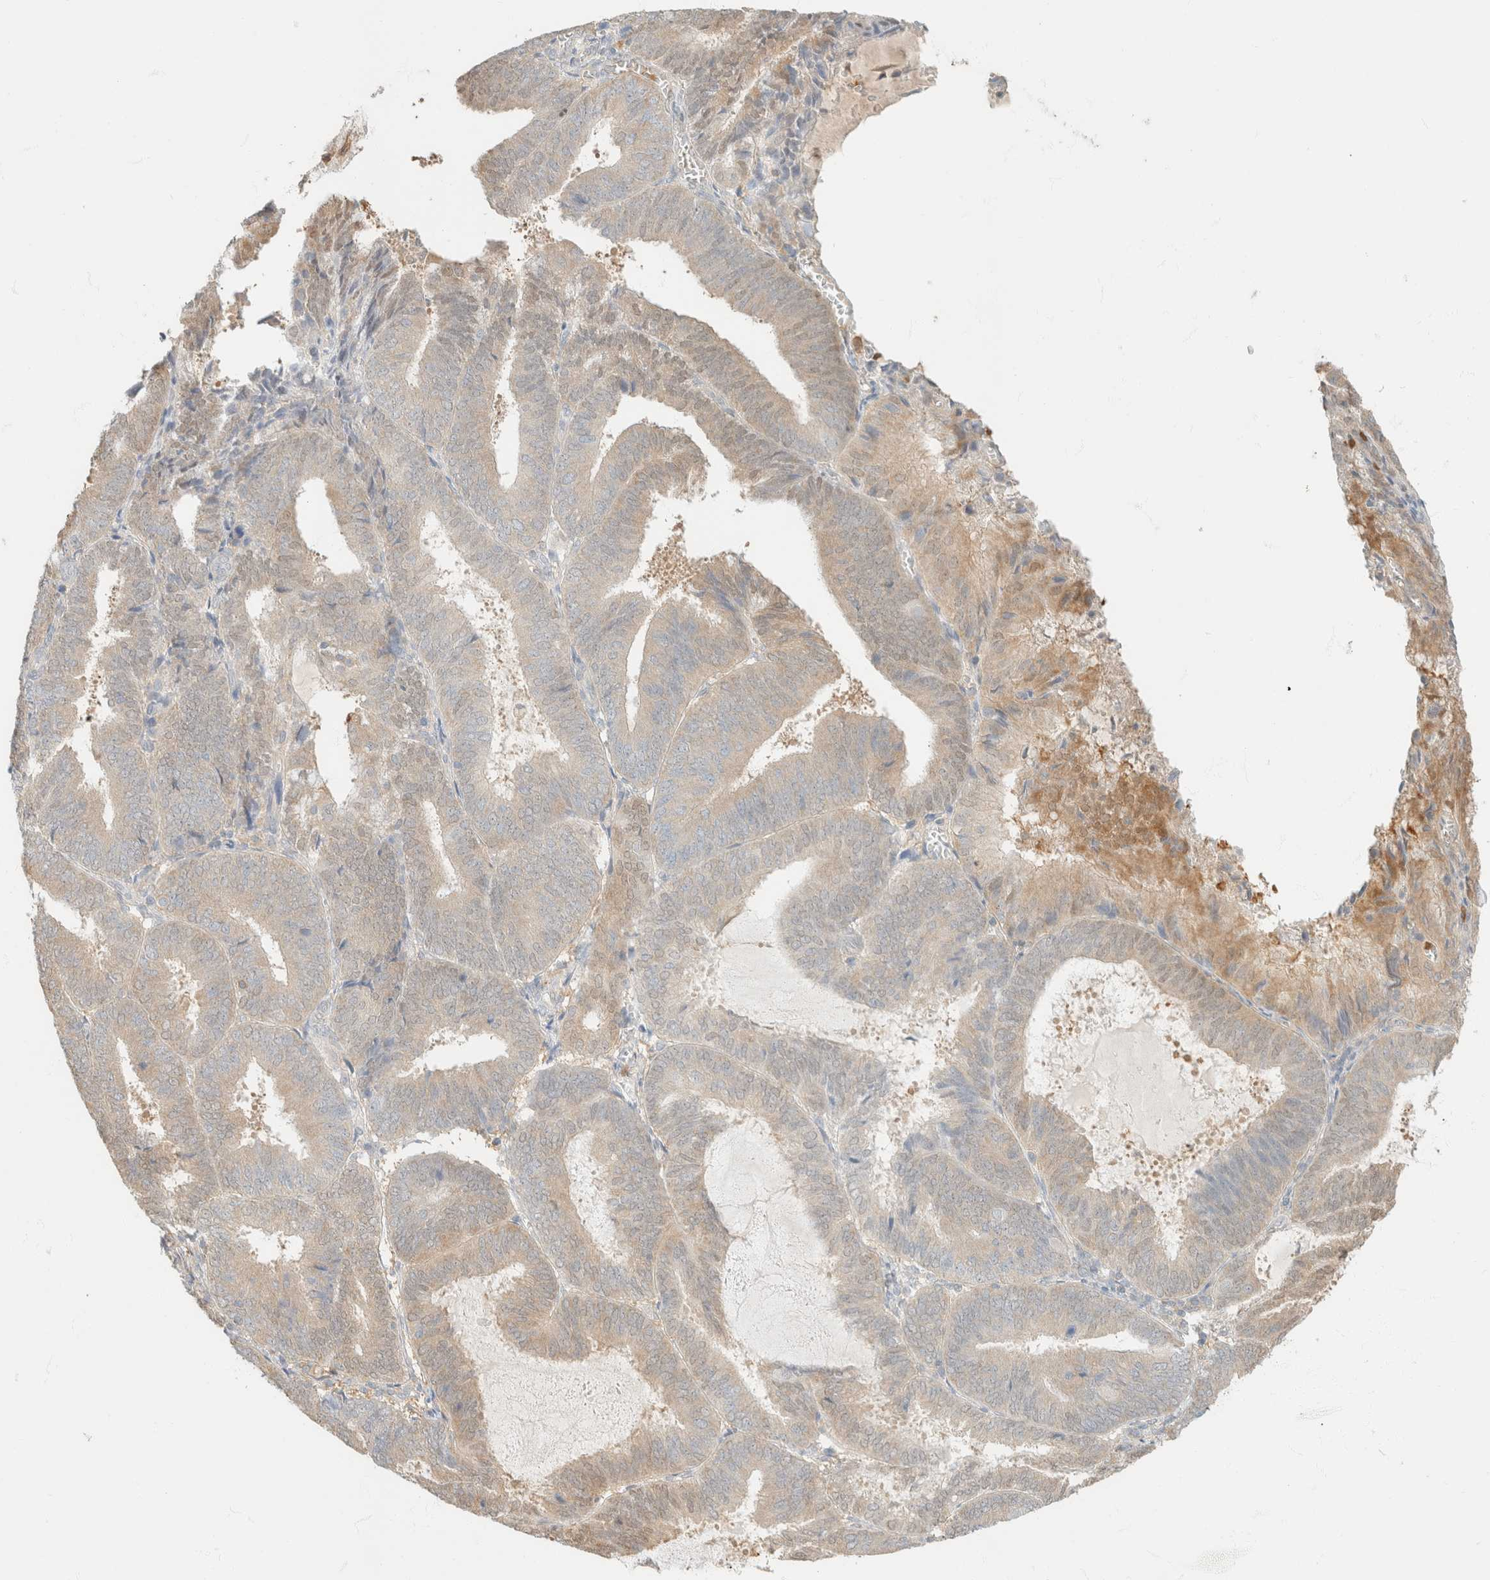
{"staining": {"intensity": "weak", "quantity": "<25%", "location": "cytoplasmic/membranous"}, "tissue": "endometrial cancer", "cell_type": "Tumor cells", "image_type": "cancer", "snomed": [{"axis": "morphology", "description": "Adenocarcinoma, NOS"}, {"axis": "topography", "description": "Endometrium"}], "caption": "DAB (3,3'-diaminobenzidine) immunohistochemical staining of human endometrial cancer (adenocarcinoma) displays no significant expression in tumor cells.", "gene": "GPI", "patient": {"sex": "female", "age": 81}}